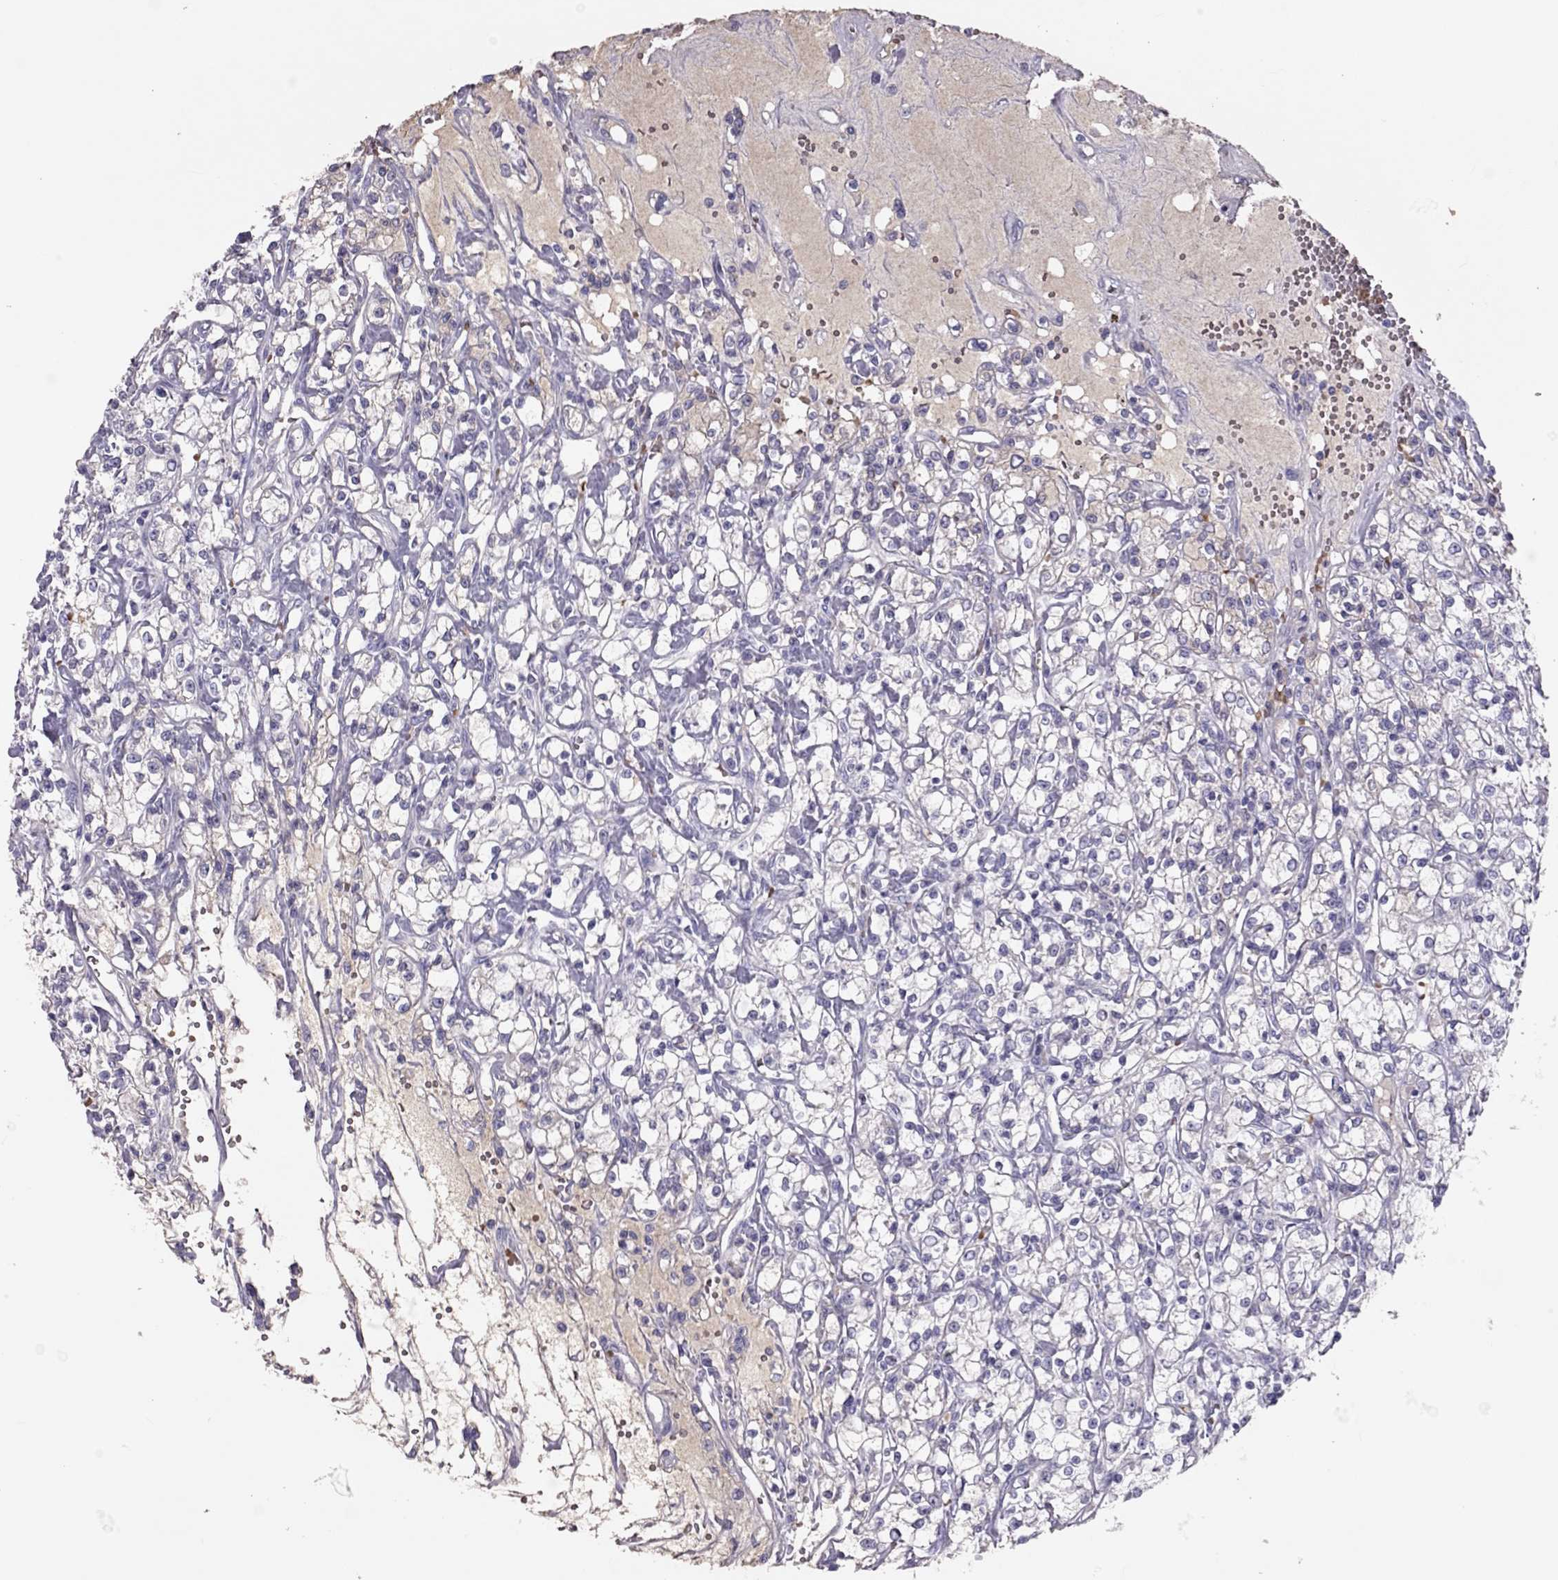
{"staining": {"intensity": "negative", "quantity": "none", "location": "none"}, "tissue": "renal cancer", "cell_type": "Tumor cells", "image_type": "cancer", "snomed": [{"axis": "morphology", "description": "Adenocarcinoma, NOS"}, {"axis": "topography", "description": "Kidney"}], "caption": "Tumor cells are negative for protein expression in human renal cancer.", "gene": "RHD", "patient": {"sex": "female", "age": 59}}